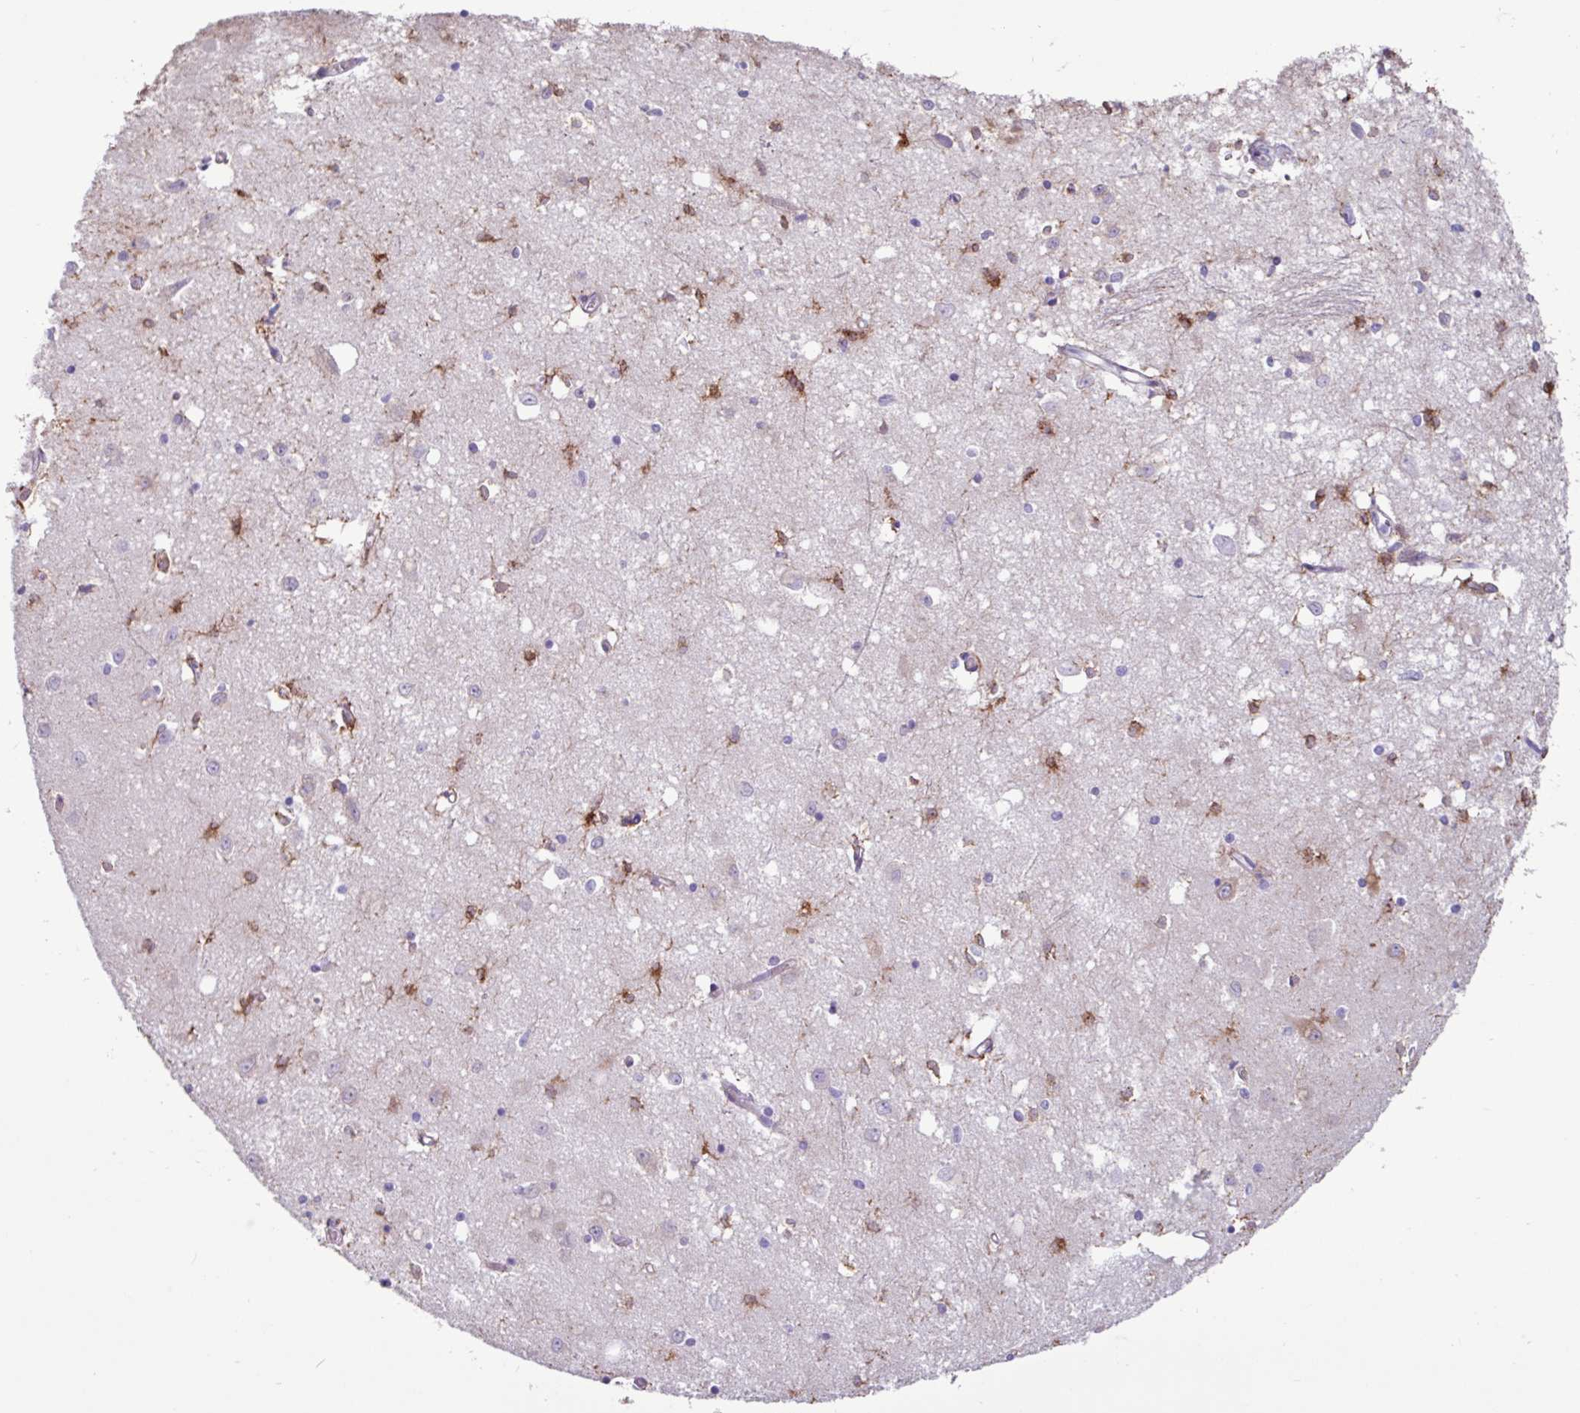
{"staining": {"intensity": "moderate", "quantity": "<25%", "location": "cytoplasmic/membranous"}, "tissue": "caudate", "cell_type": "Glial cells", "image_type": "normal", "snomed": [{"axis": "morphology", "description": "Normal tissue, NOS"}, {"axis": "topography", "description": "Lateral ventricle wall"}], "caption": "Caudate stained with DAB IHC demonstrates low levels of moderate cytoplasmic/membranous staining in about <25% of glial cells. The staining was performed using DAB to visualize the protein expression in brown, while the nuclei were stained in blue with hematoxylin (Magnification: 20x).", "gene": "PPP1R35", "patient": {"sex": "male", "age": 70}}